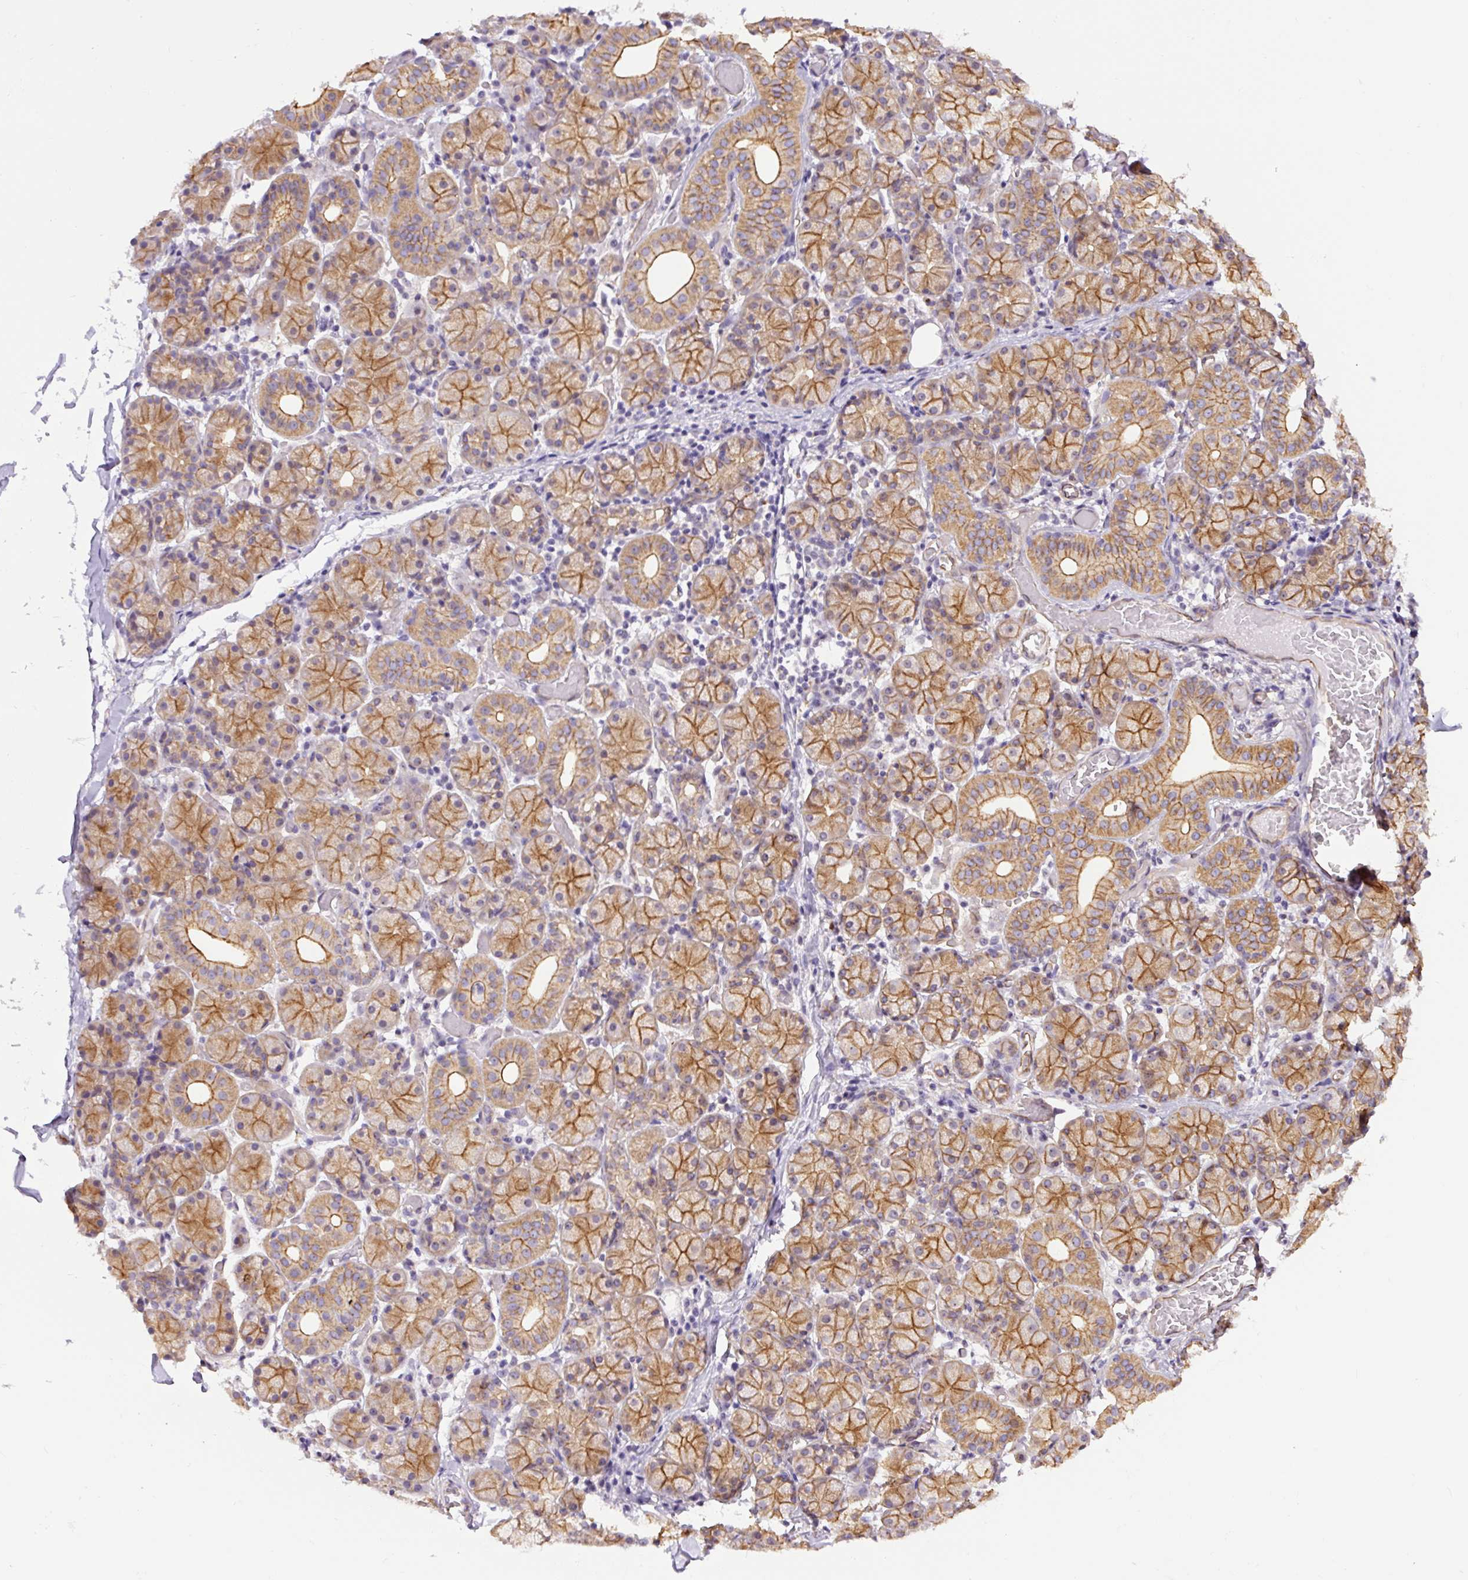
{"staining": {"intensity": "moderate", "quantity": ">75%", "location": "cytoplasmic/membranous"}, "tissue": "salivary gland", "cell_type": "Glandular cells", "image_type": "normal", "snomed": [{"axis": "morphology", "description": "Normal tissue, NOS"}, {"axis": "topography", "description": "Salivary gland"}], "caption": "Immunohistochemical staining of benign human salivary gland shows >75% levels of moderate cytoplasmic/membranous protein expression in approximately >75% of glandular cells. (Stains: DAB (3,3'-diaminobenzidine) in brown, nuclei in blue, Microscopy: brightfield microscopy at high magnification).", "gene": "MYO5C", "patient": {"sex": "female", "age": 24}}